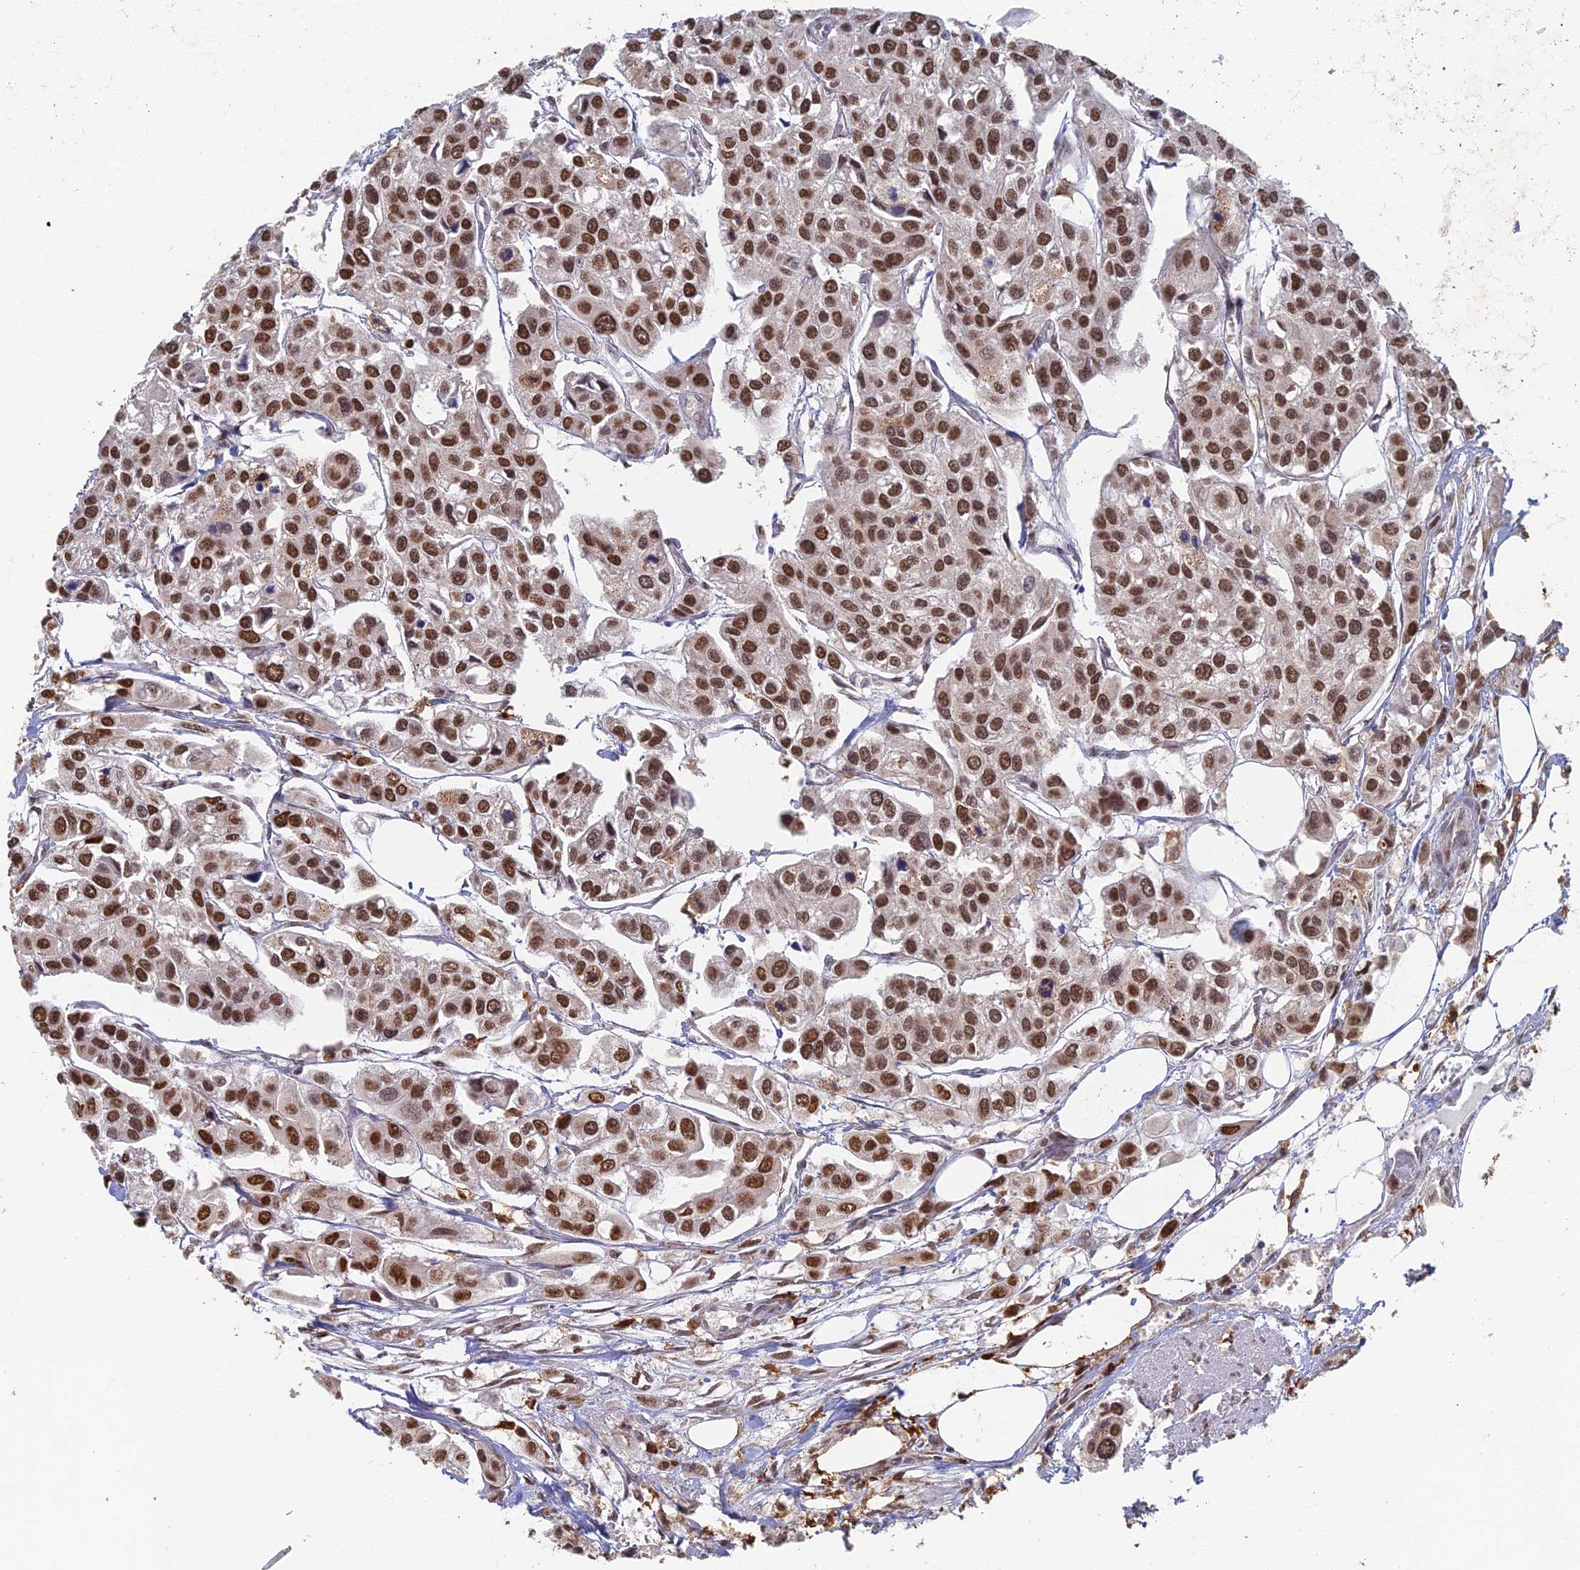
{"staining": {"intensity": "strong", "quantity": ">75%", "location": "nuclear"}, "tissue": "urothelial cancer", "cell_type": "Tumor cells", "image_type": "cancer", "snomed": [{"axis": "morphology", "description": "Urothelial carcinoma, High grade"}, {"axis": "topography", "description": "Urinary bladder"}], "caption": "High-grade urothelial carcinoma stained with a brown dye demonstrates strong nuclear positive staining in approximately >75% of tumor cells.", "gene": "GPATCH1", "patient": {"sex": "male", "age": 67}}